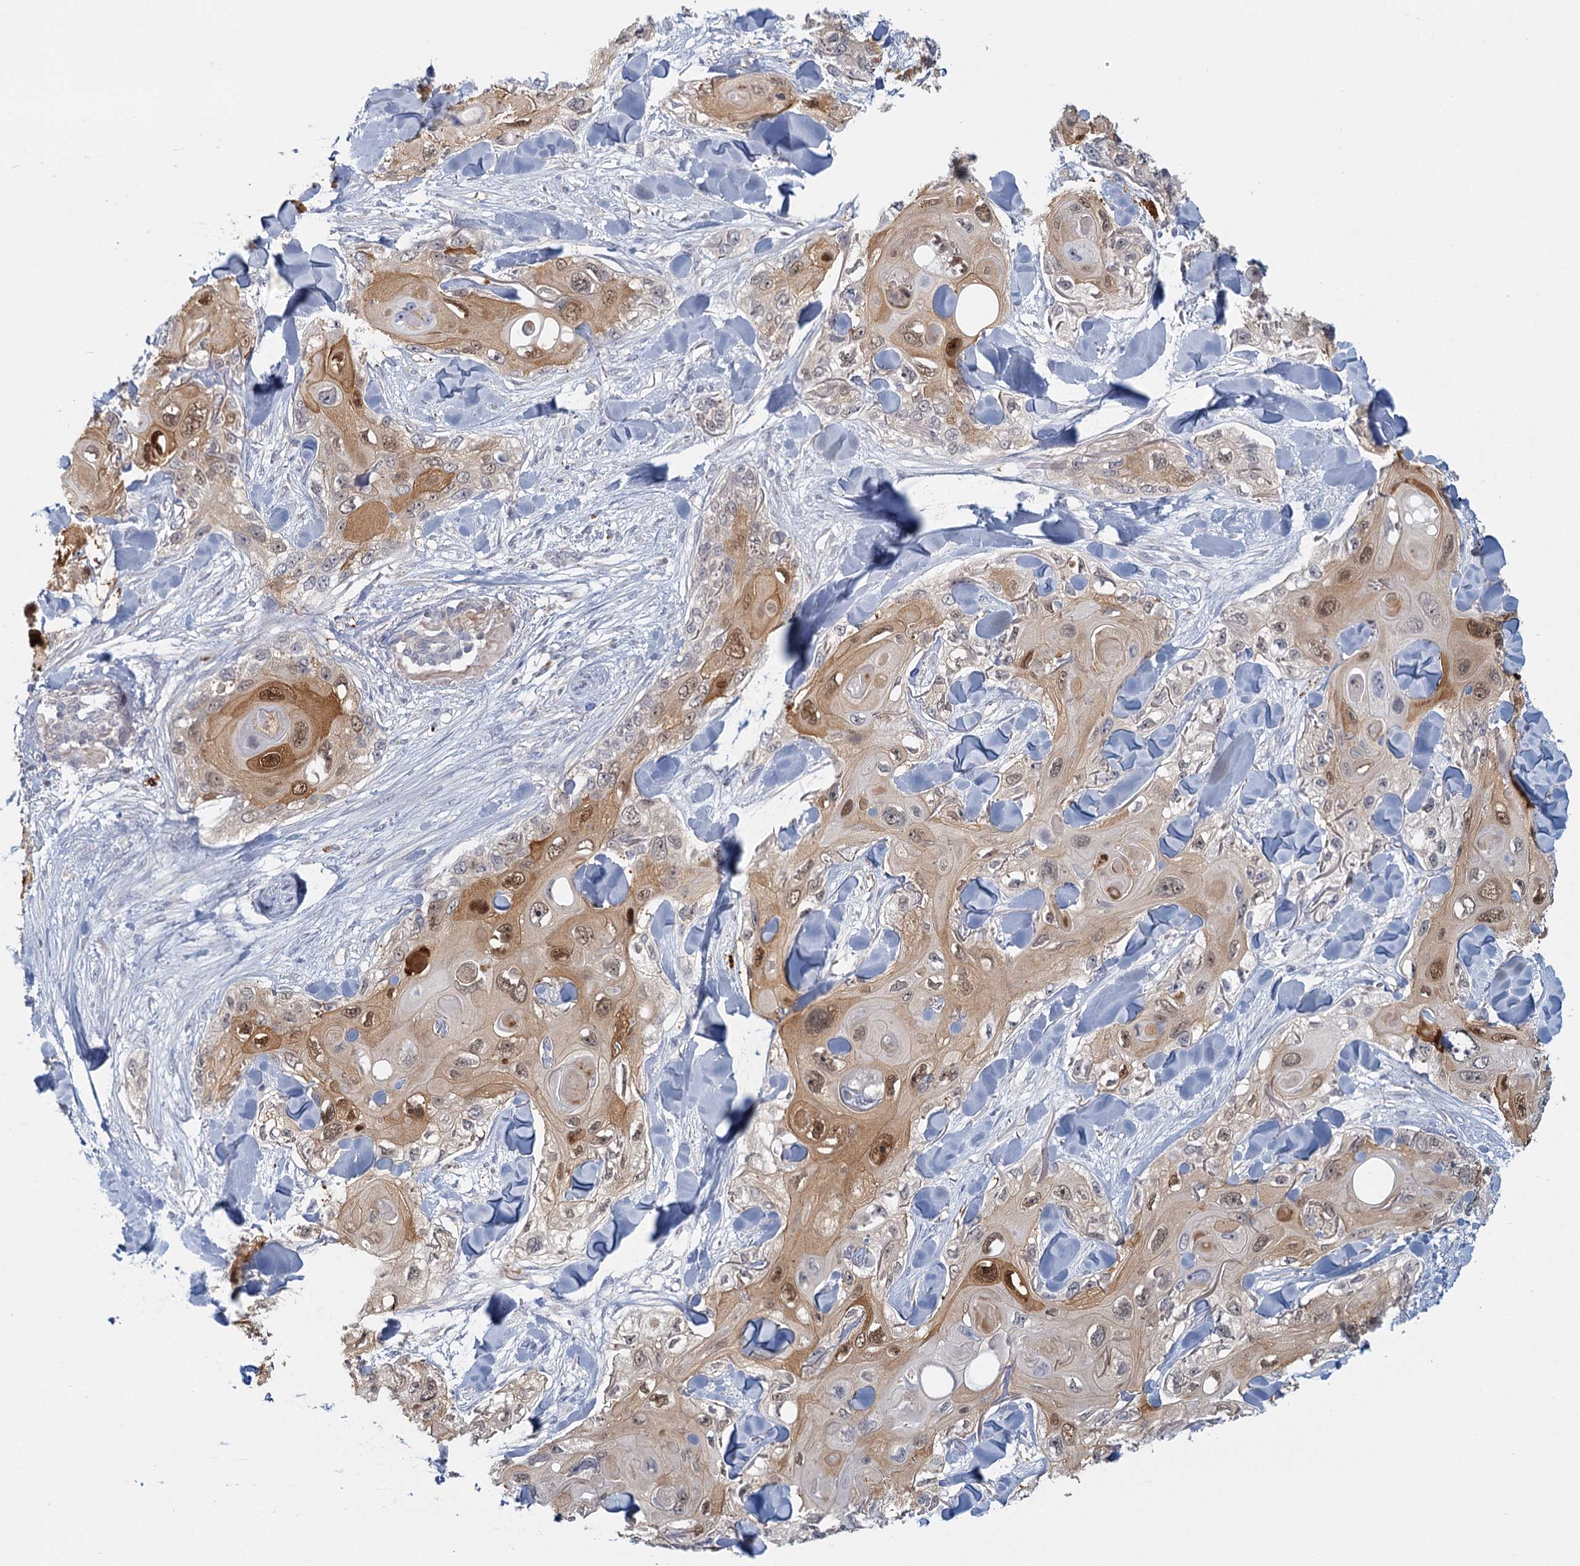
{"staining": {"intensity": "moderate", "quantity": "25%-75%", "location": "cytoplasmic/membranous,nuclear"}, "tissue": "skin cancer", "cell_type": "Tumor cells", "image_type": "cancer", "snomed": [{"axis": "morphology", "description": "Normal tissue, NOS"}, {"axis": "morphology", "description": "Squamous cell carcinoma, NOS"}, {"axis": "topography", "description": "Skin"}], "caption": "This is a photomicrograph of immunohistochemistry (IHC) staining of skin squamous cell carcinoma, which shows moderate positivity in the cytoplasmic/membranous and nuclear of tumor cells.", "gene": "MYO7B", "patient": {"sex": "male", "age": 72}}